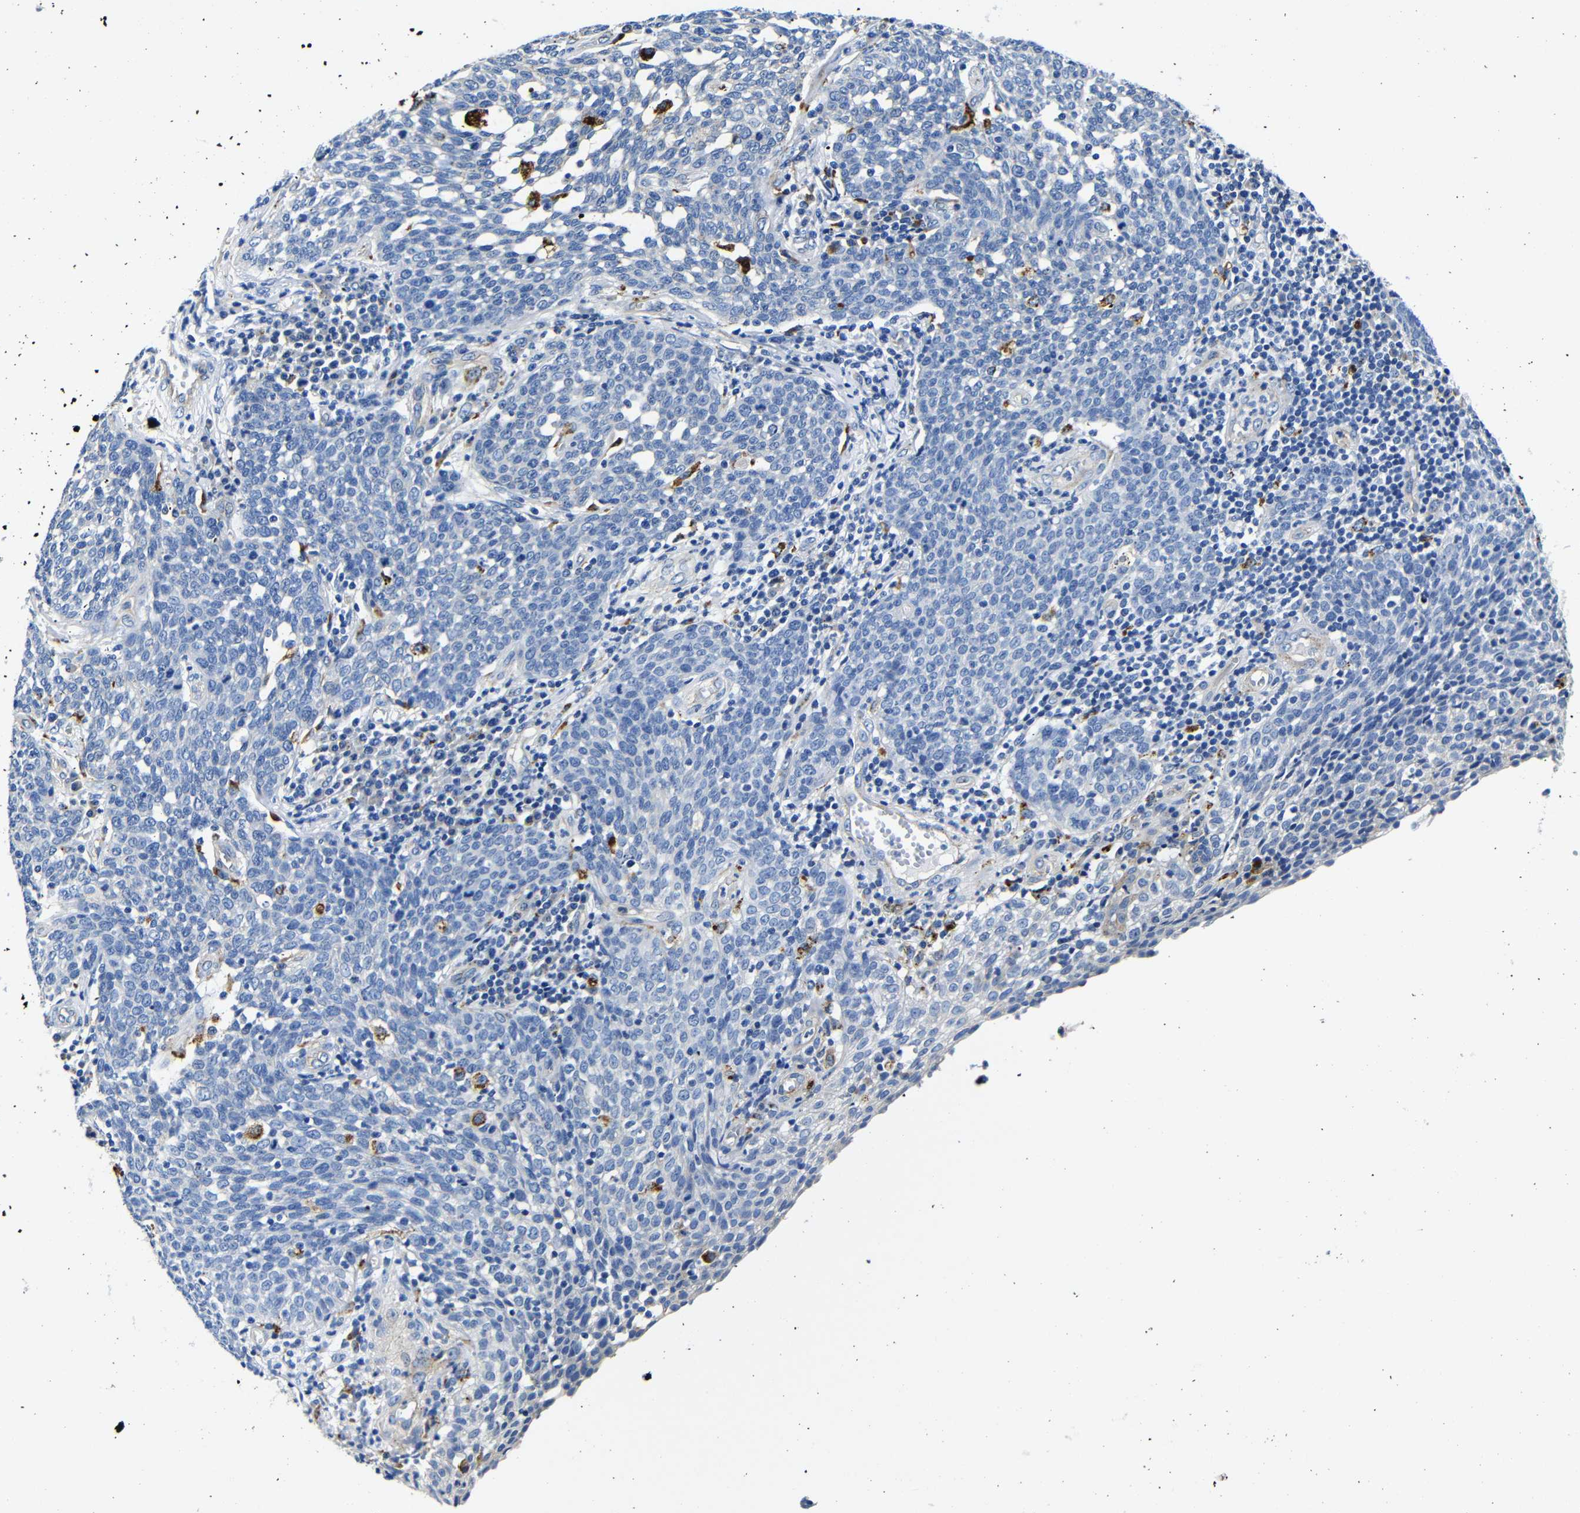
{"staining": {"intensity": "negative", "quantity": "none", "location": "none"}, "tissue": "cervical cancer", "cell_type": "Tumor cells", "image_type": "cancer", "snomed": [{"axis": "morphology", "description": "Squamous cell carcinoma, NOS"}, {"axis": "topography", "description": "Cervix"}], "caption": "Cervical squamous cell carcinoma was stained to show a protein in brown. There is no significant staining in tumor cells.", "gene": "GIMAP2", "patient": {"sex": "female", "age": 34}}